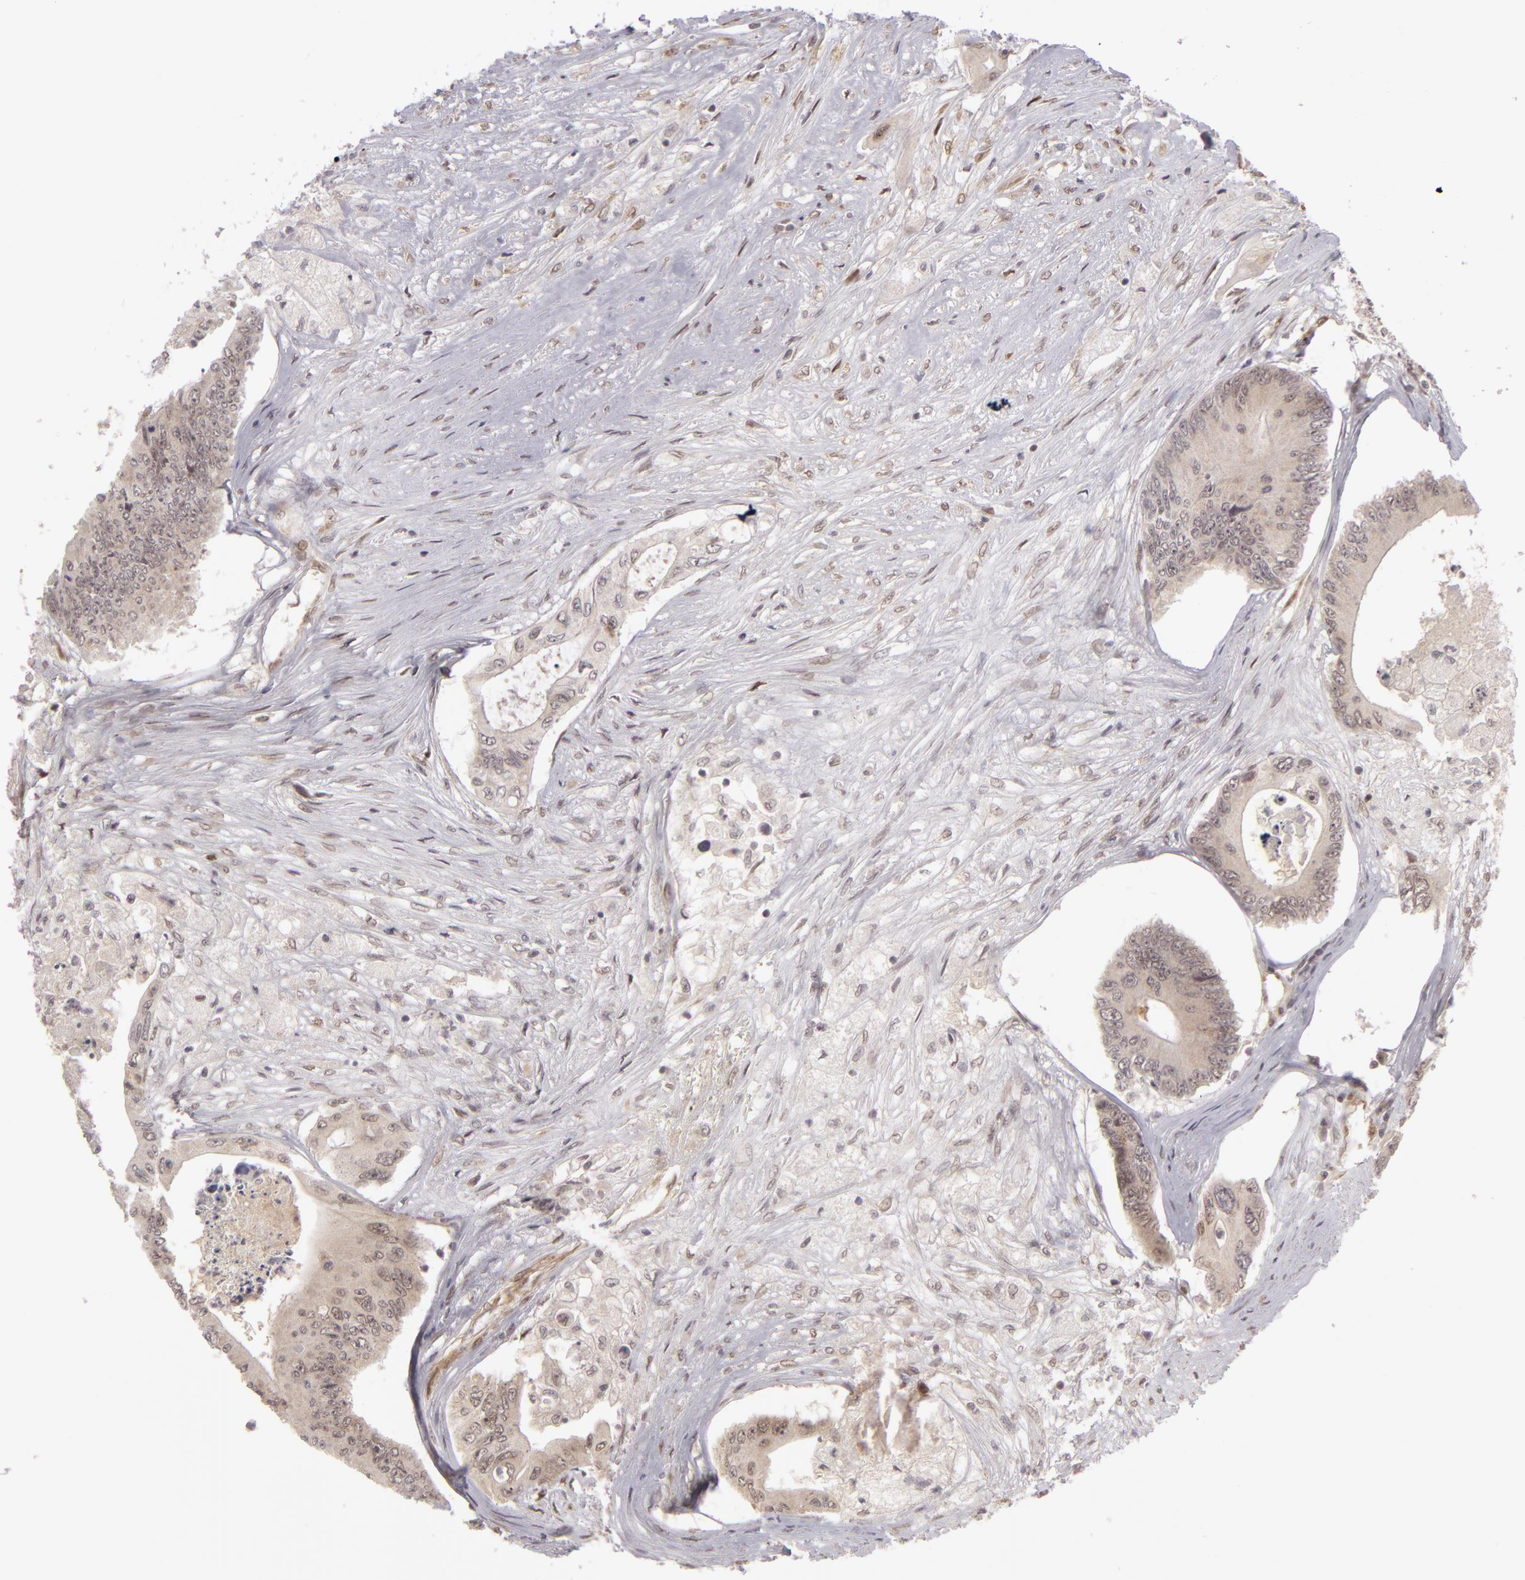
{"staining": {"intensity": "weak", "quantity": "25%-75%", "location": "cytoplasmic/membranous,nuclear"}, "tissue": "colorectal cancer", "cell_type": "Tumor cells", "image_type": "cancer", "snomed": [{"axis": "morphology", "description": "Adenocarcinoma, NOS"}, {"axis": "topography", "description": "Colon"}], "caption": "A low amount of weak cytoplasmic/membranous and nuclear staining is identified in about 25%-75% of tumor cells in adenocarcinoma (colorectal) tissue. (IHC, brightfield microscopy, high magnification).", "gene": "ZNF133", "patient": {"sex": "male", "age": 65}}